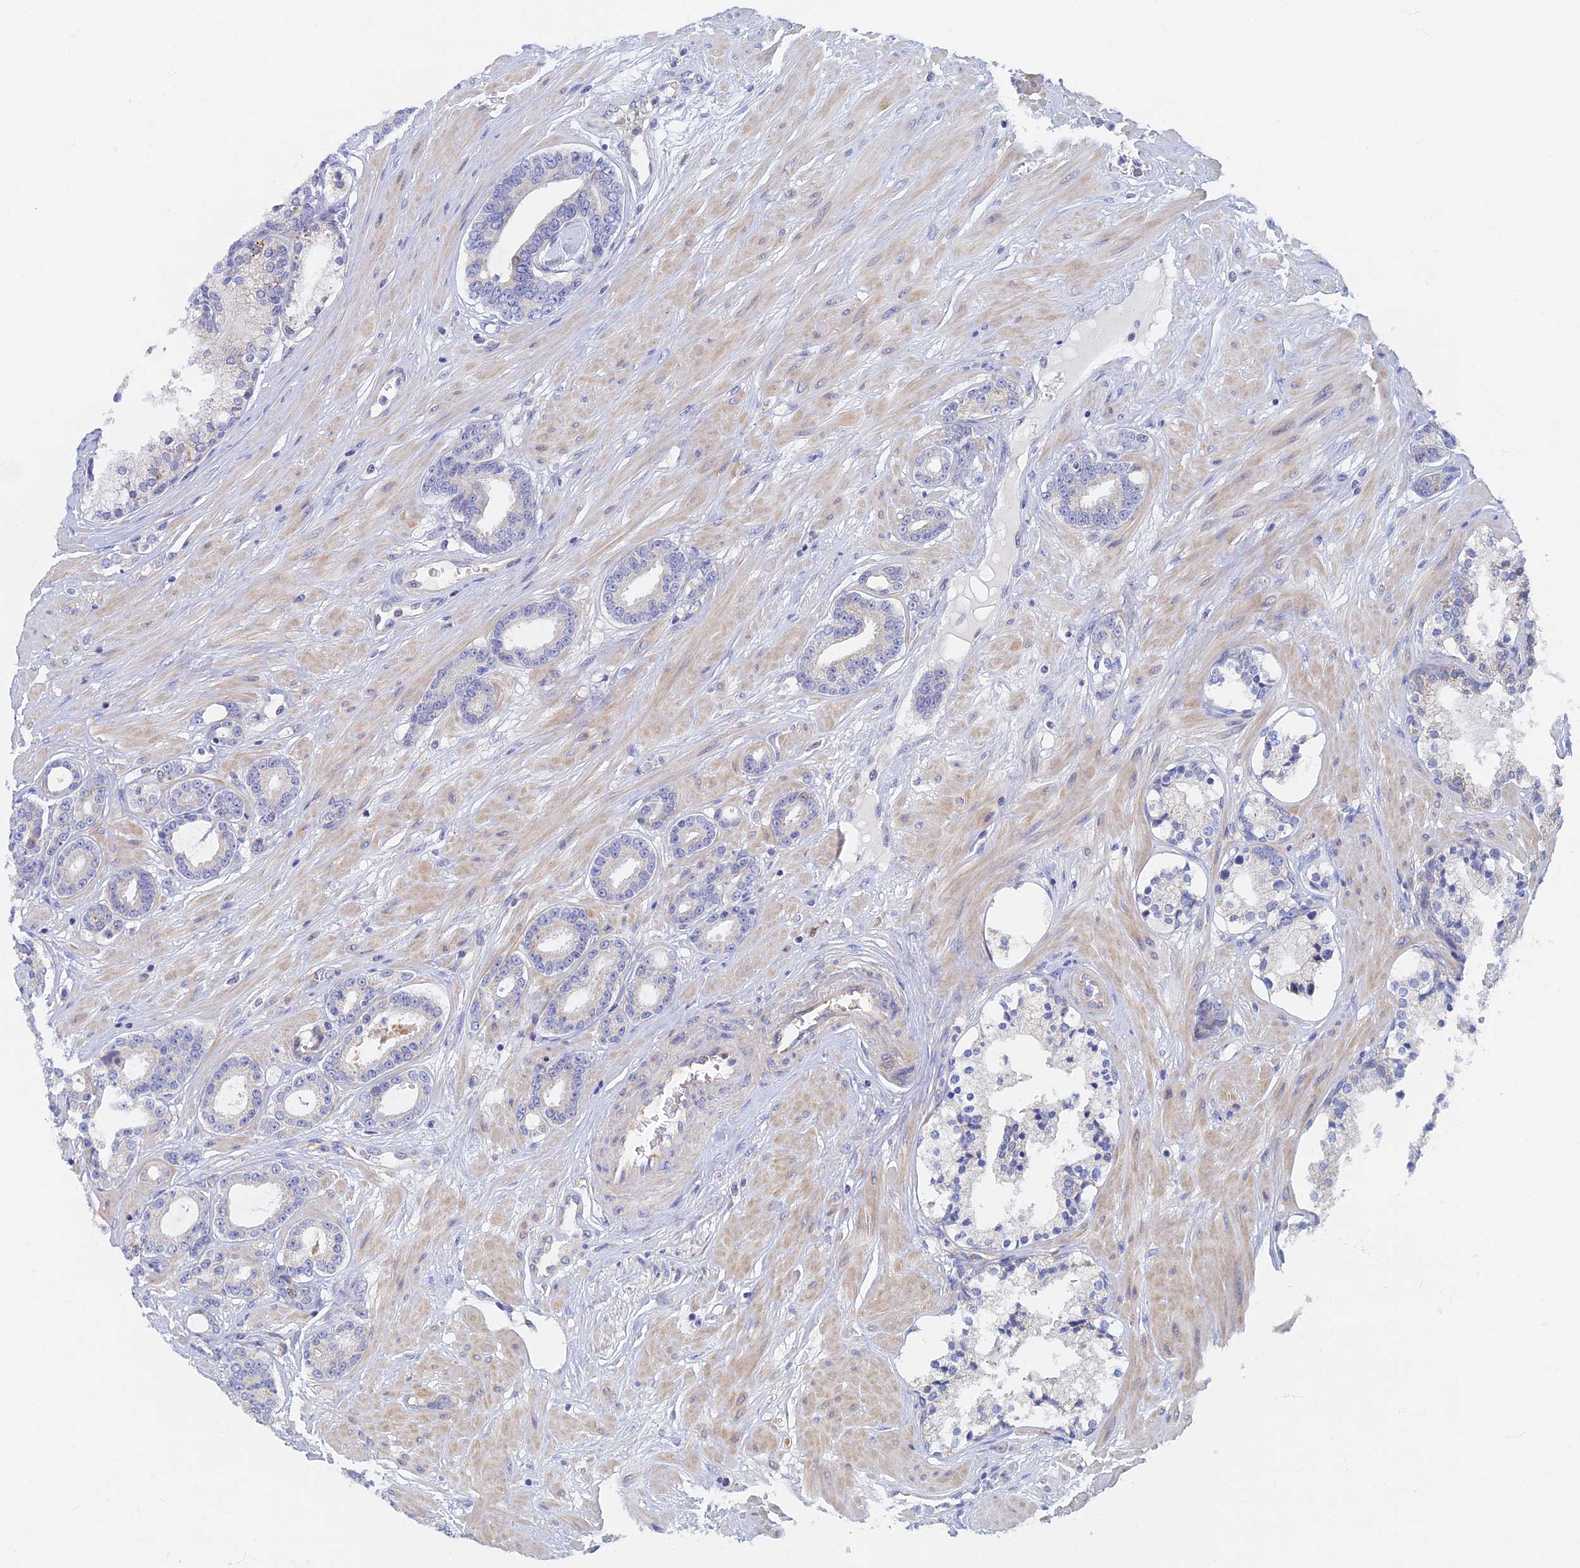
{"staining": {"intensity": "weak", "quantity": "<25%", "location": "cytoplasmic/membranous"}, "tissue": "prostate cancer", "cell_type": "Tumor cells", "image_type": "cancer", "snomed": [{"axis": "morphology", "description": "Adenocarcinoma, High grade"}, {"axis": "topography", "description": "Prostate"}], "caption": "Histopathology image shows no protein expression in tumor cells of adenocarcinoma (high-grade) (prostate) tissue. (Immunohistochemistry (ihc), brightfield microscopy, high magnification).", "gene": "TMEM44", "patient": {"sex": "male", "age": 58}}